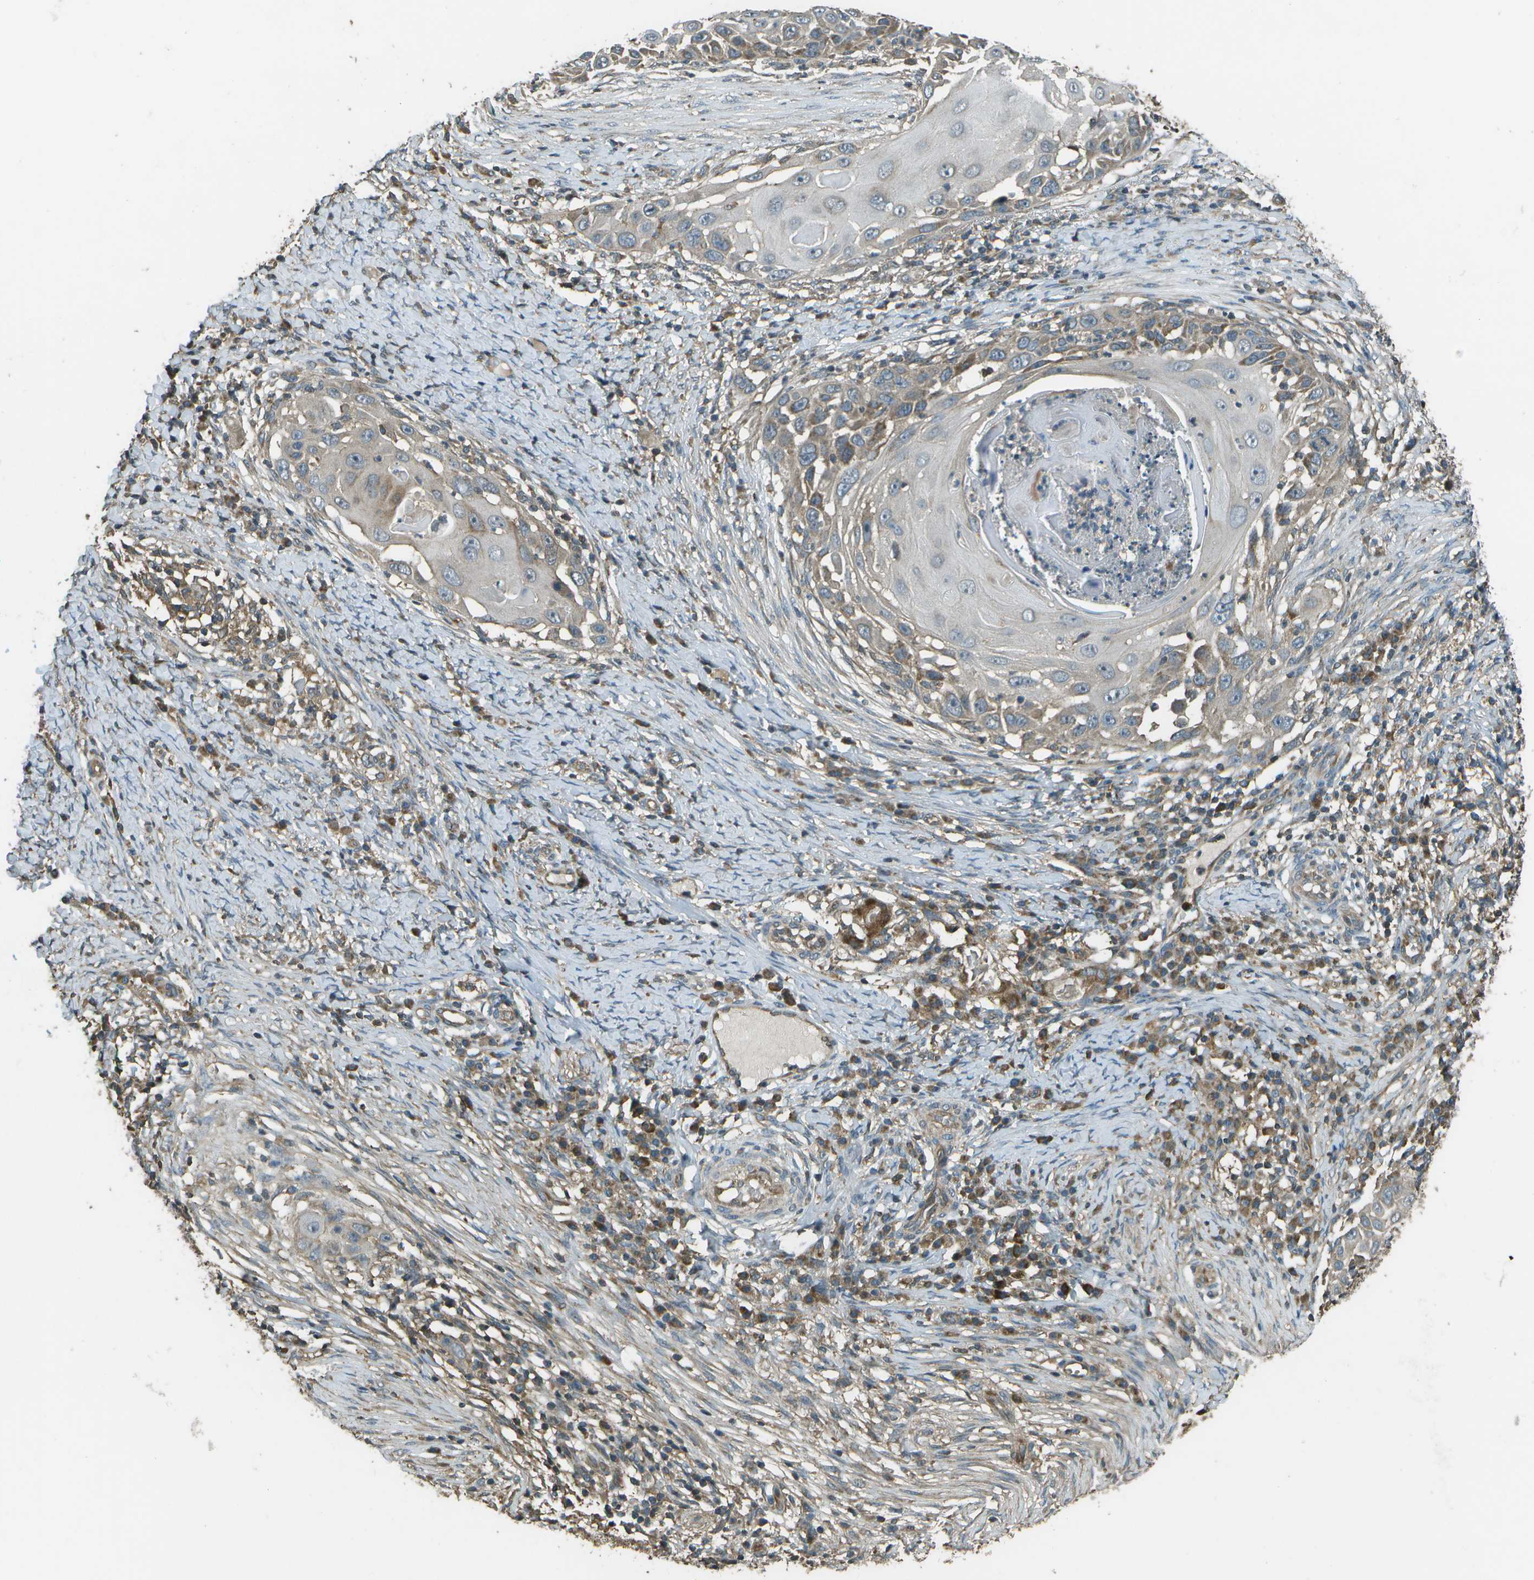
{"staining": {"intensity": "moderate", "quantity": "<25%", "location": "cytoplasmic/membranous"}, "tissue": "skin cancer", "cell_type": "Tumor cells", "image_type": "cancer", "snomed": [{"axis": "morphology", "description": "Squamous cell carcinoma, NOS"}, {"axis": "topography", "description": "Skin"}], "caption": "A brown stain shows moderate cytoplasmic/membranous positivity of a protein in squamous cell carcinoma (skin) tumor cells.", "gene": "PLPBP", "patient": {"sex": "female", "age": 44}}